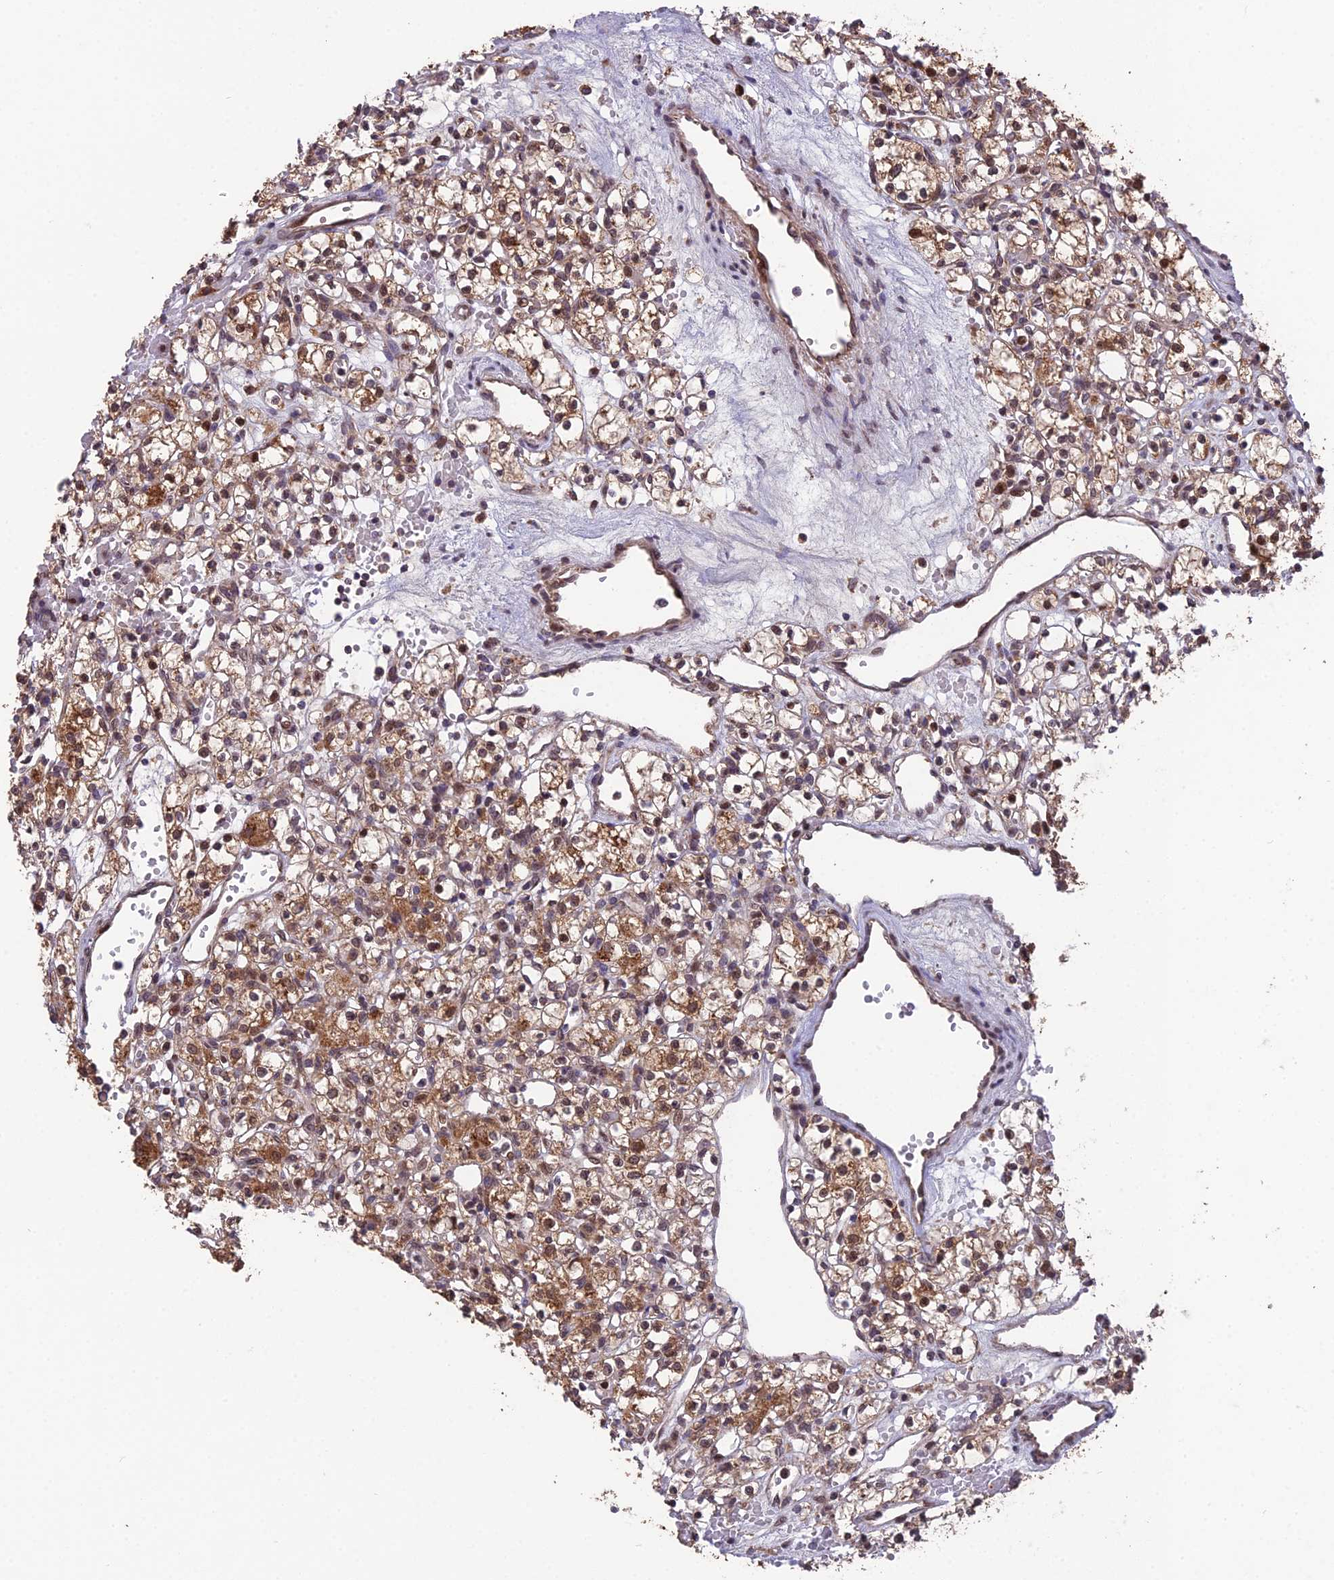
{"staining": {"intensity": "strong", "quantity": ">75%", "location": "cytoplasmic/membranous,nuclear"}, "tissue": "renal cancer", "cell_type": "Tumor cells", "image_type": "cancer", "snomed": [{"axis": "morphology", "description": "Adenocarcinoma, NOS"}, {"axis": "topography", "description": "Kidney"}], "caption": "A brown stain highlights strong cytoplasmic/membranous and nuclear positivity of a protein in human renal adenocarcinoma tumor cells. The staining was performed using DAB to visualize the protein expression in brown, while the nuclei were stained in blue with hematoxylin (Magnification: 20x).", "gene": "CYP2R1", "patient": {"sex": "female", "age": 59}}